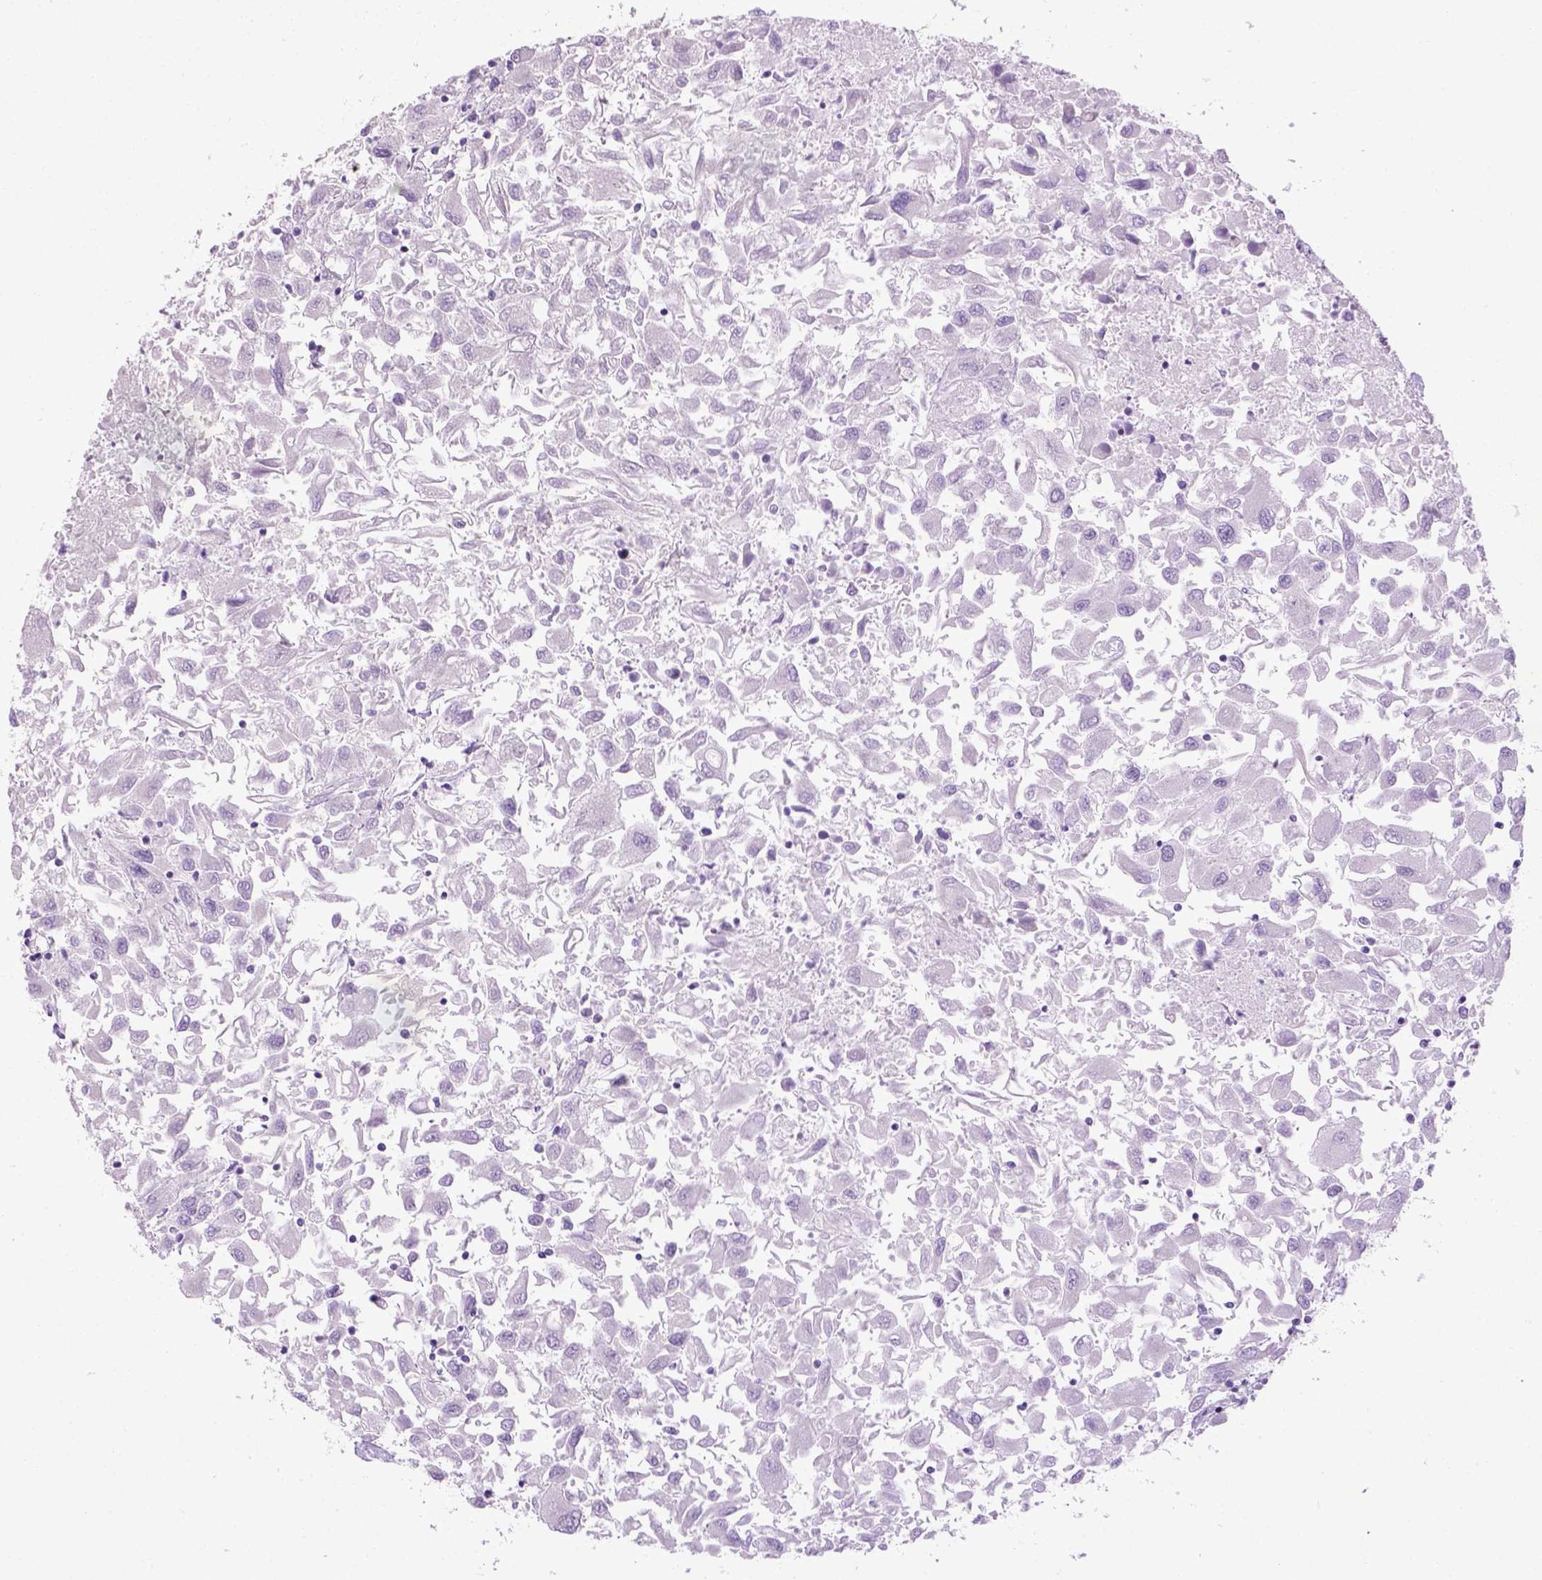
{"staining": {"intensity": "negative", "quantity": "none", "location": "none"}, "tissue": "renal cancer", "cell_type": "Tumor cells", "image_type": "cancer", "snomed": [{"axis": "morphology", "description": "Adenocarcinoma, NOS"}, {"axis": "topography", "description": "Kidney"}], "caption": "Tumor cells show no significant protein expression in renal cancer (adenocarcinoma).", "gene": "CYP24A1", "patient": {"sex": "female", "age": 76}}